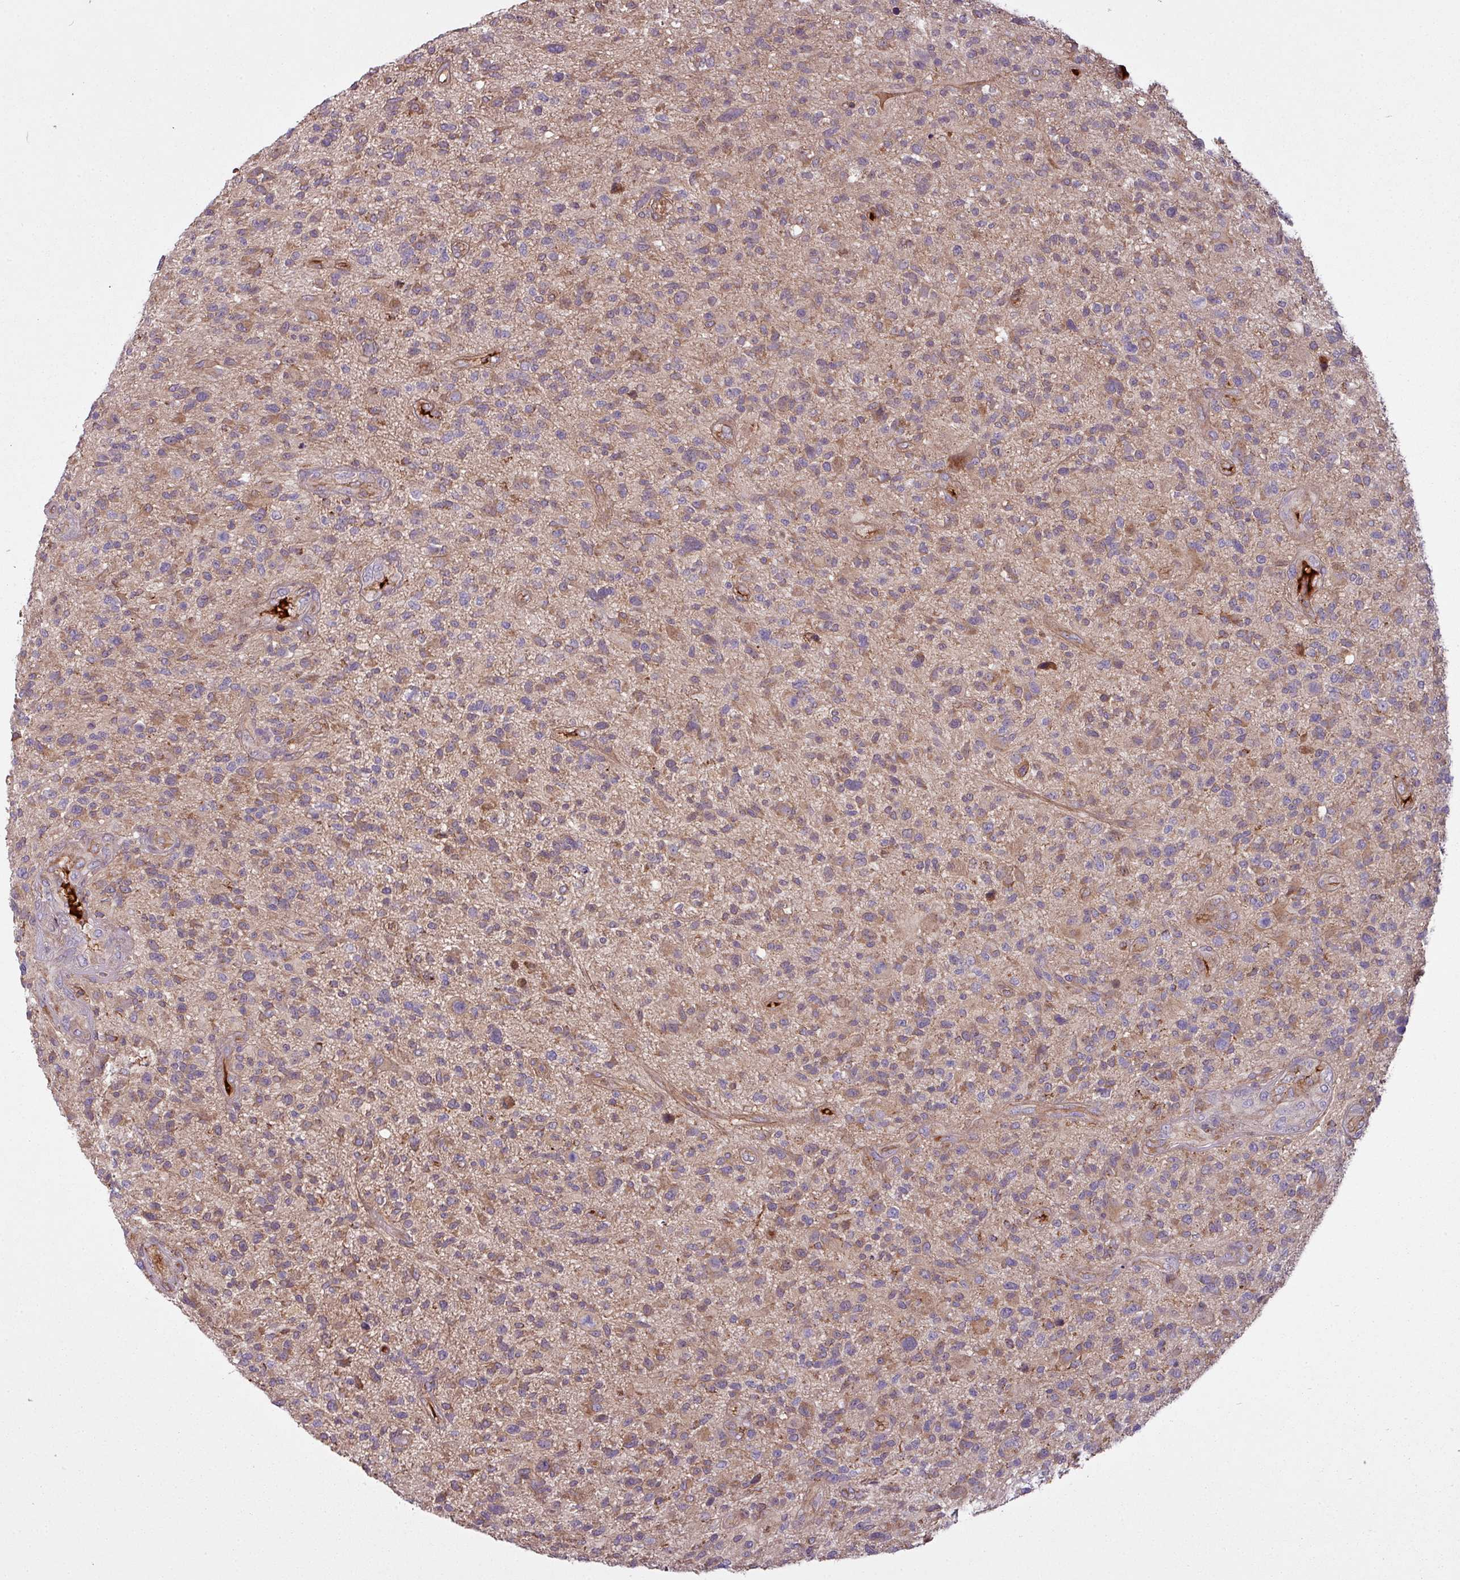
{"staining": {"intensity": "moderate", "quantity": "25%-75%", "location": "cytoplasmic/membranous"}, "tissue": "glioma", "cell_type": "Tumor cells", "image_type": "cancer", "snomed": [{"axis": "morphology", "description": "Glioma, malignant, High grade"}, {"axis": "topography", "description": "Brain"}], "caption": "Malignant high-grade glioma tissue reveals moderate cytoplasmic/membranous positivity in about 25%-75% of tumor cells, visualized by immunohistochemistry.", "gene": "SNRNP25", "patient": {"sex": "male", "age": 47}}